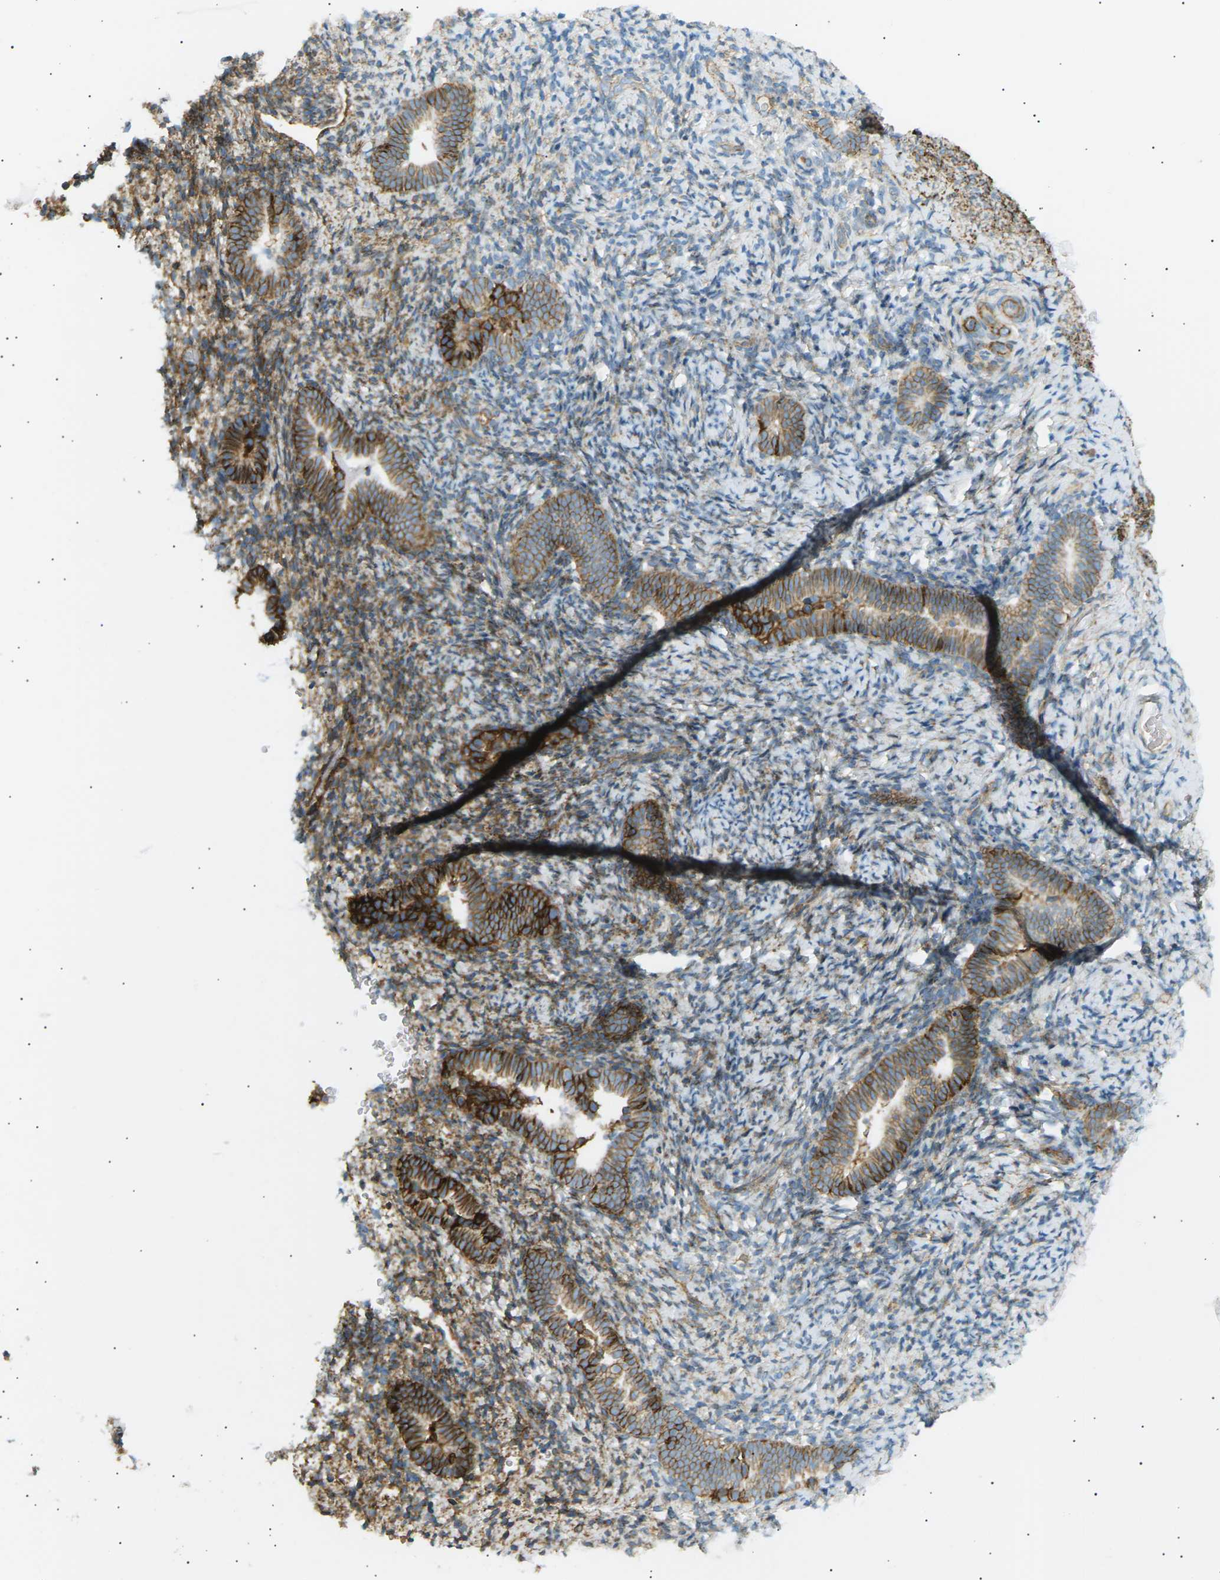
{"staining": {"intensity": "moderate", "quantity": "<25%", "location": "cytoplasmic/membranous"}, "tissue": "endometrium", "cell_type": "Cells in endometrial stroma", "image_type": "normal", "snomed": [{"axis": "morphology", "description": "Normal tissue, NOS"}, {"axis": "topography", "description": "Endometrium"}], "caption": "Endometrium stained with immunohistochemistry (IHC) displays moderate cytoplasmic/membranous expression in about <25% of cells in endometrial stroma. (DAB (3,3'-diaminobenzidine) IHC with brightfield microscopy, high magnification).", "gene": "ATP2B4", "patient": {"sex": "female", "age": 51}}